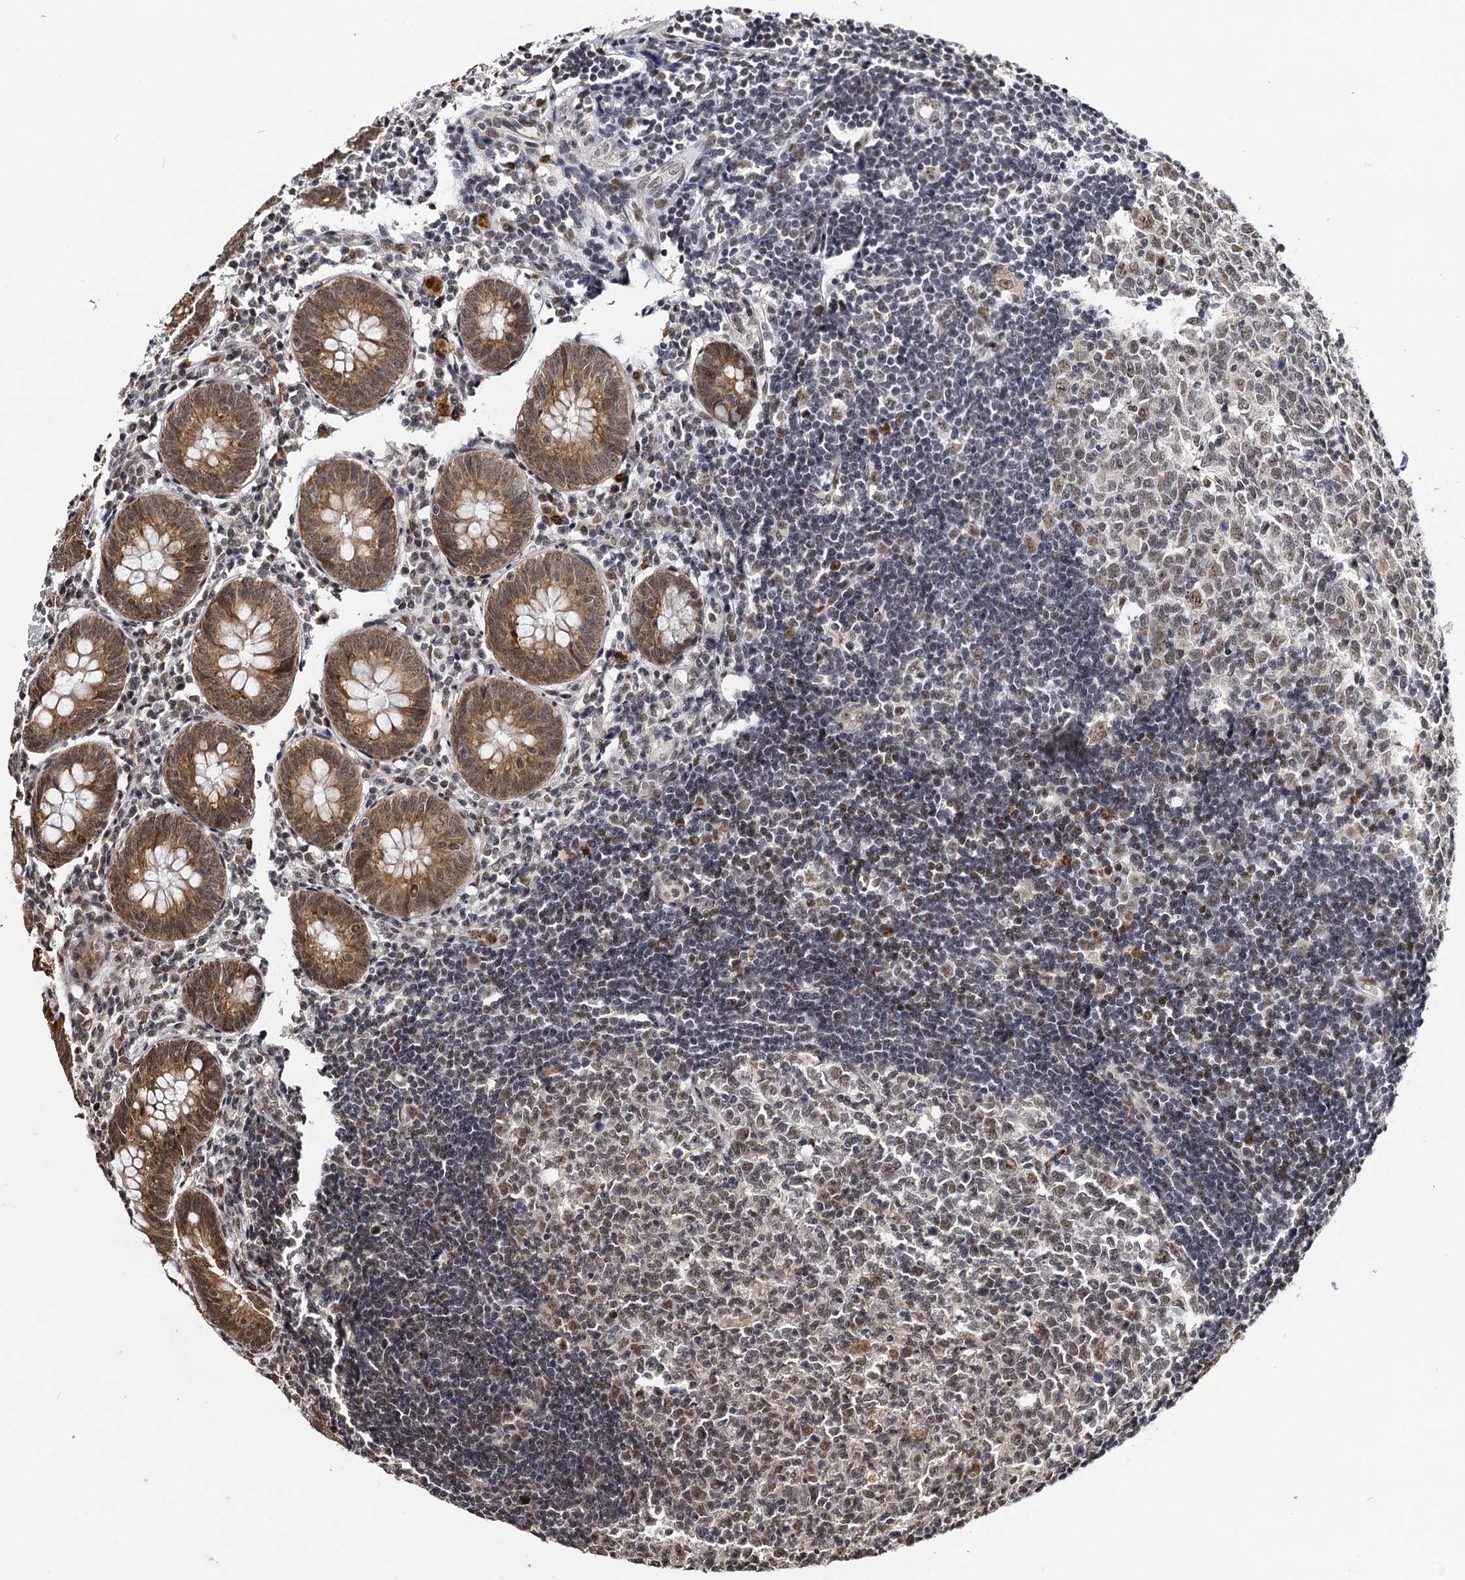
{"staining": {"intensity": "moderate", "quantity": ">75%", "location": "cytoplasmic/membranous,nuclear"}, "tissue": "appendix", "cell_type": "Glandular cells", "image_type": "normal", "snomed": [{"axis": "morphology", "description": "Normal tissue, NOS"}, {"axis": "topography", "description": "Appendix"}], "caption": "The immunohistochemical stain highlights moderate cytoplasmic/membranous,nuclear positivity in glandular cells of unremarkable appendix.", "gene": "SFSWAP", "patient": {"sex": "female", "age": 54}}